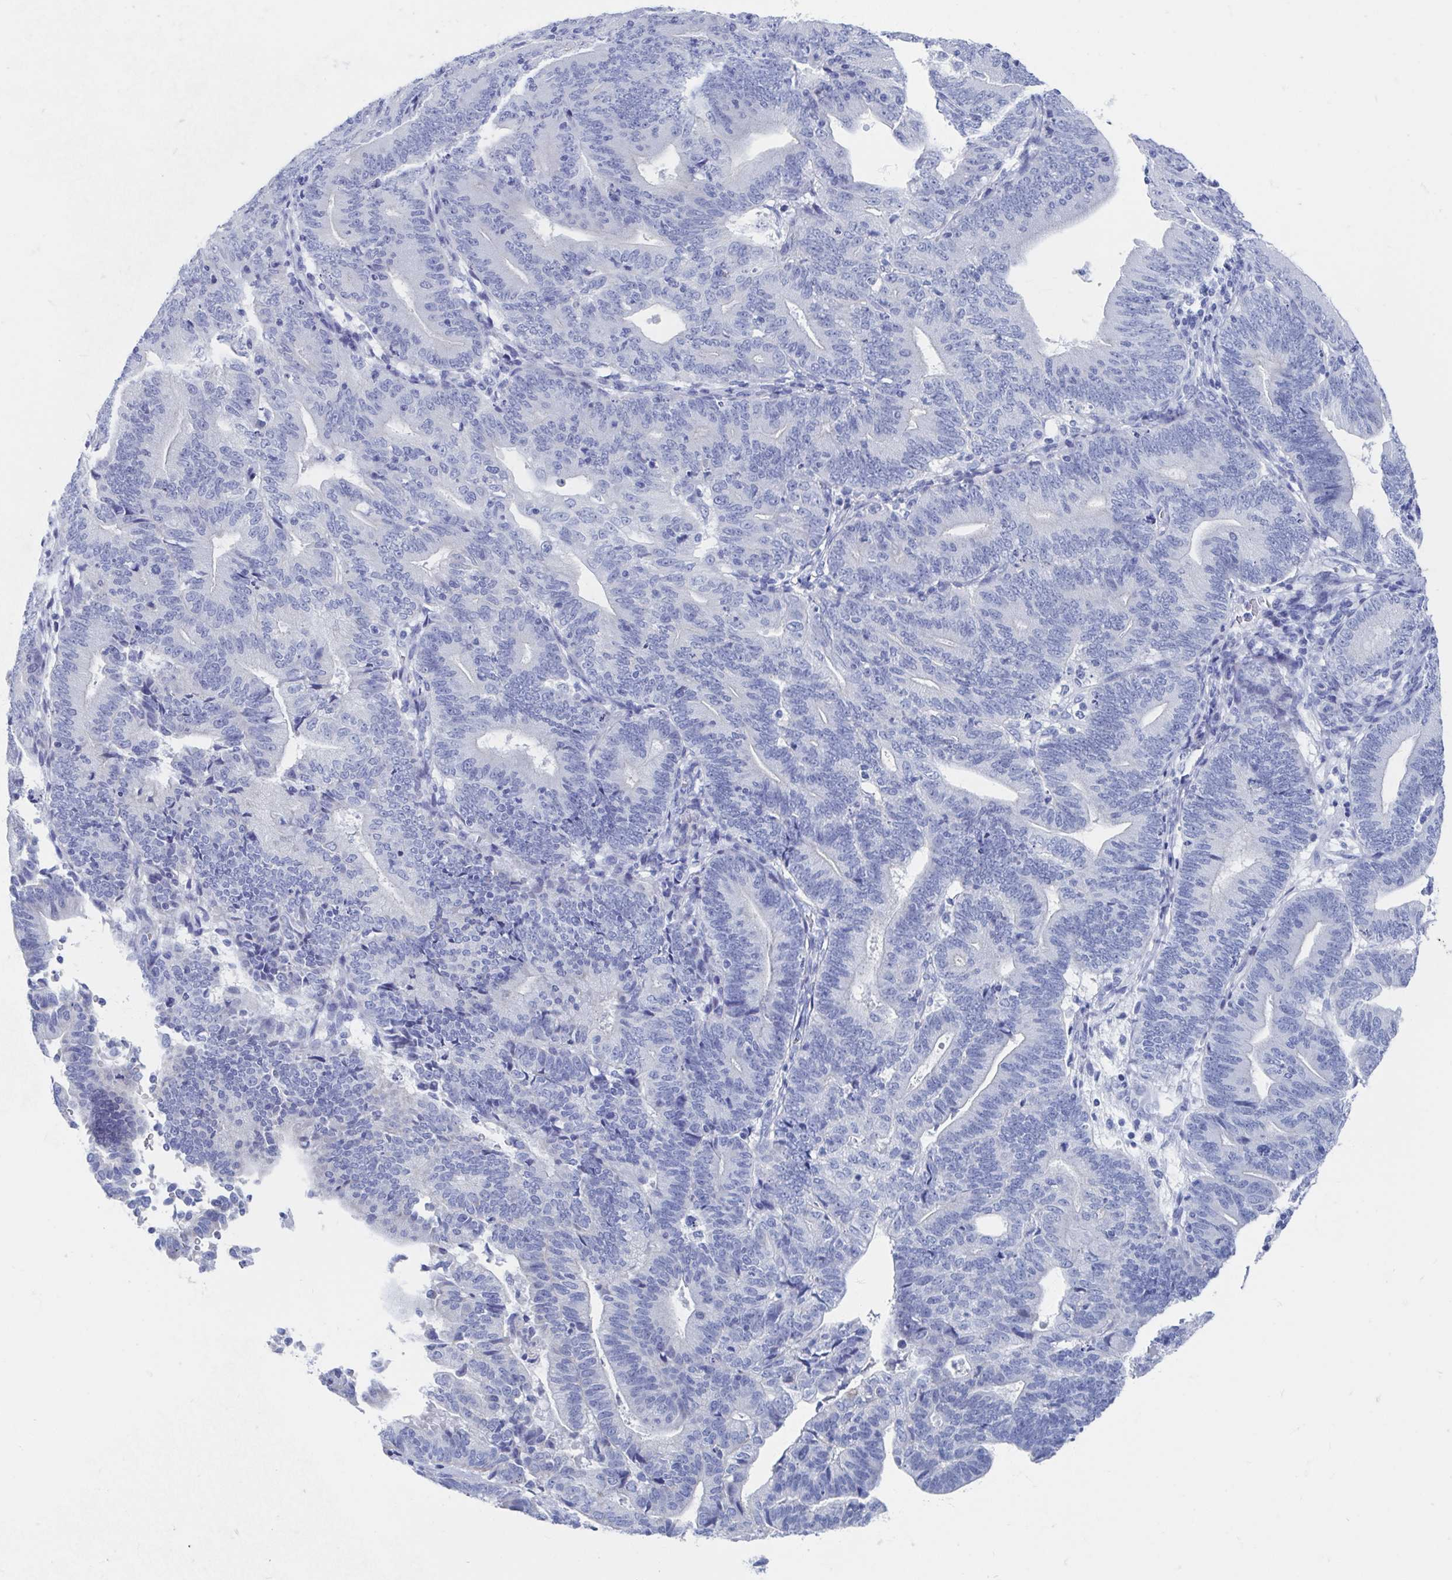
{"staining": {"intensity": "negative", "quantity": "none", "location": "none"}, "tissue": "endometrial cancer", "cell_type": "Tumor cells", "image_type": "cancer", "snomed": [{"axis": "morphology", "description": "Adenocarcinoma, NOS"}, {"axis": "topography", "description": "Endometrium"}], "caption": "The image demonstrates no staining of tumor cells in endometrial cancer. (Immunohistochemistry, brightfield microscopy, high magnification).", "gene": "SHCBP1L", "patient": {"sex": "female", "age": 70}}